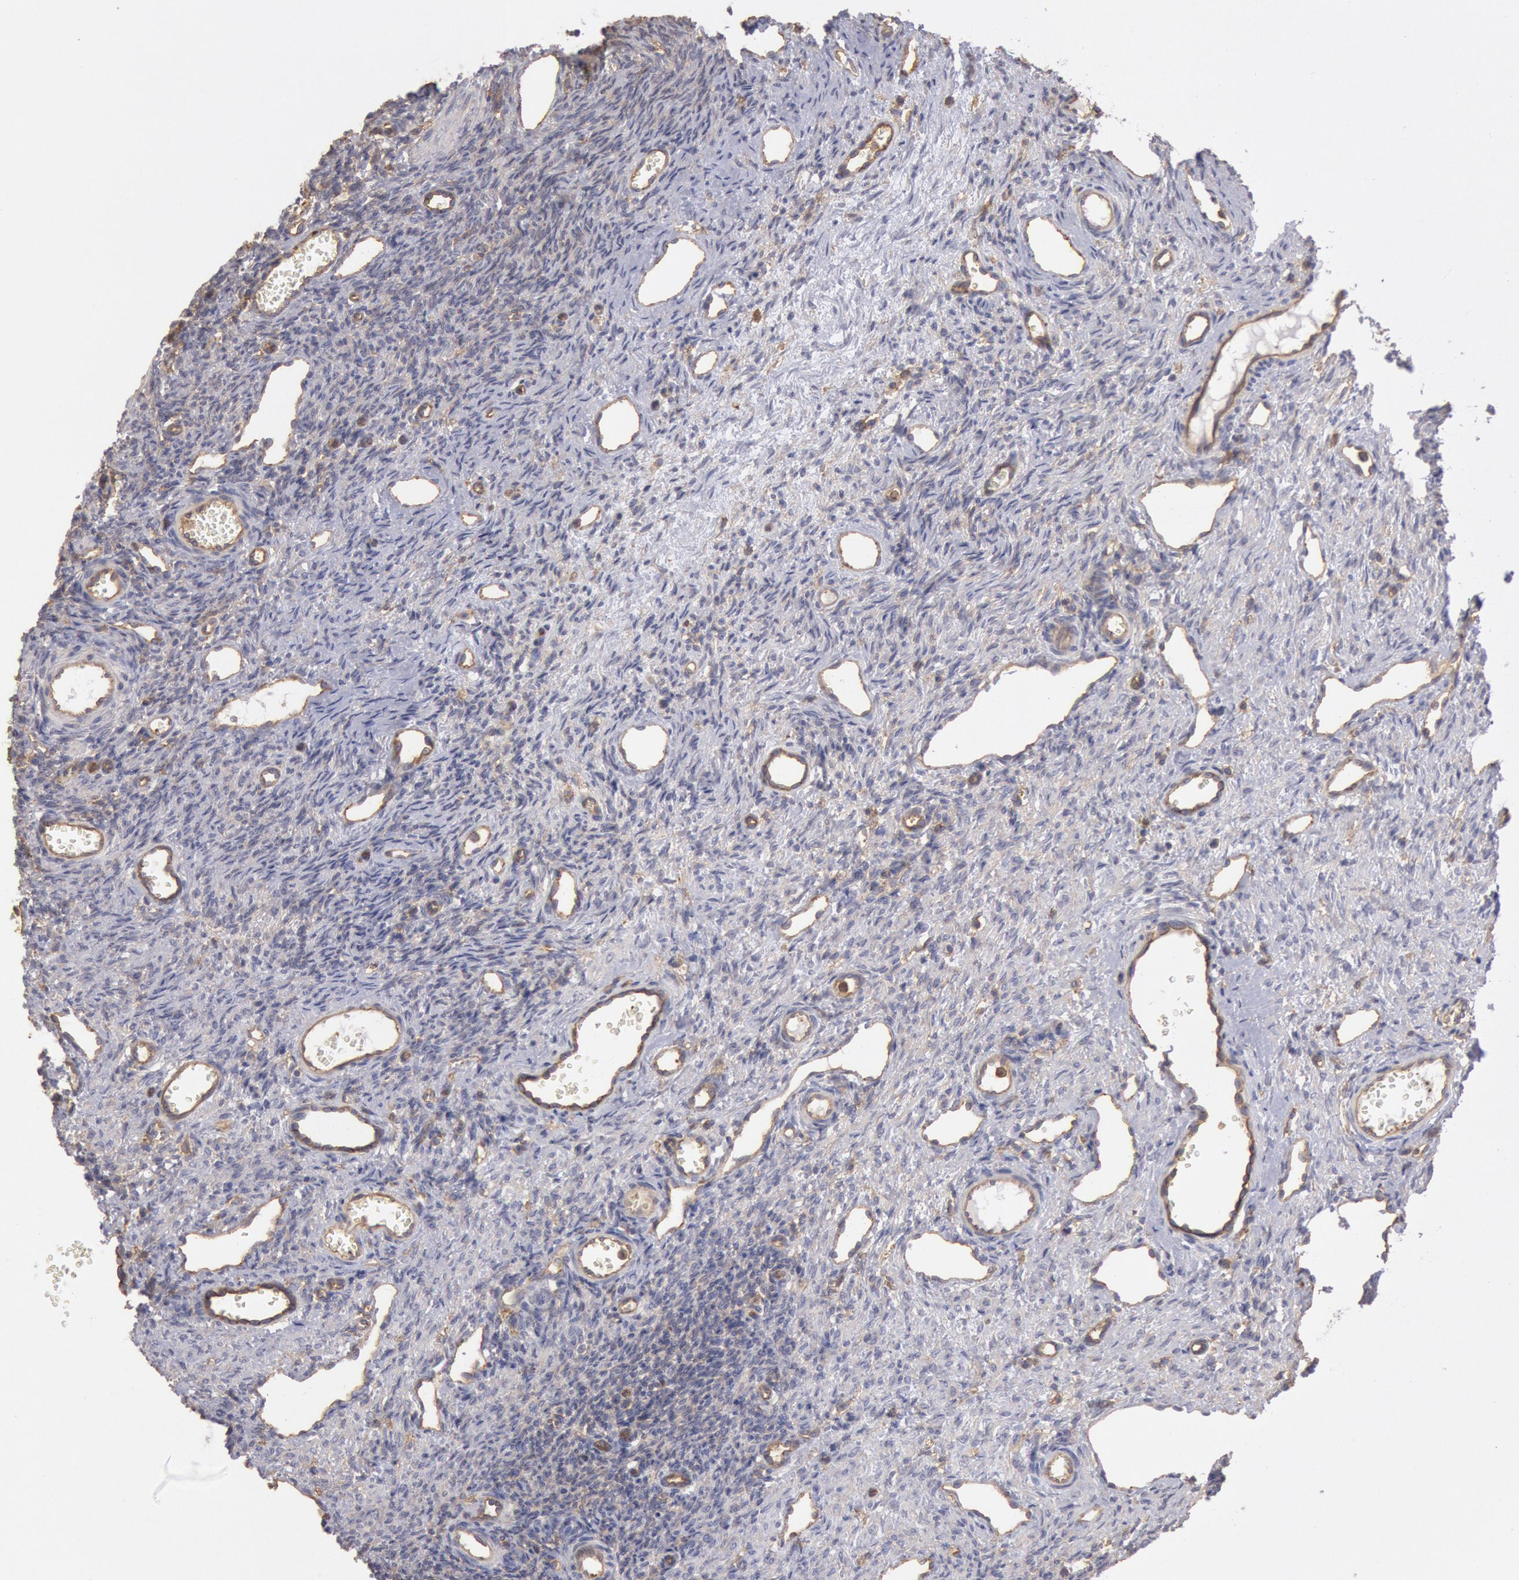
{"staining": {"intensity": "weak", "quantity": "25%-75%", "location": "cytoplasmic/membranous"}, "tissue": "ovary", "cell_type": "Follicle cells", "image_type": "normal", "snomed": [{"axis": "morphology", "description": "Normal tissue, NOS"}, {"axis": "topography", "description": "Ovary"}], "caption": "Follicle cells demonstrate low levels of weak cytoplasmic/membranous positivity in about 25%-75% of cells in normal human ovary.", "gene": "SNAP23", "patient": {"sex": "female", "age": 33}}